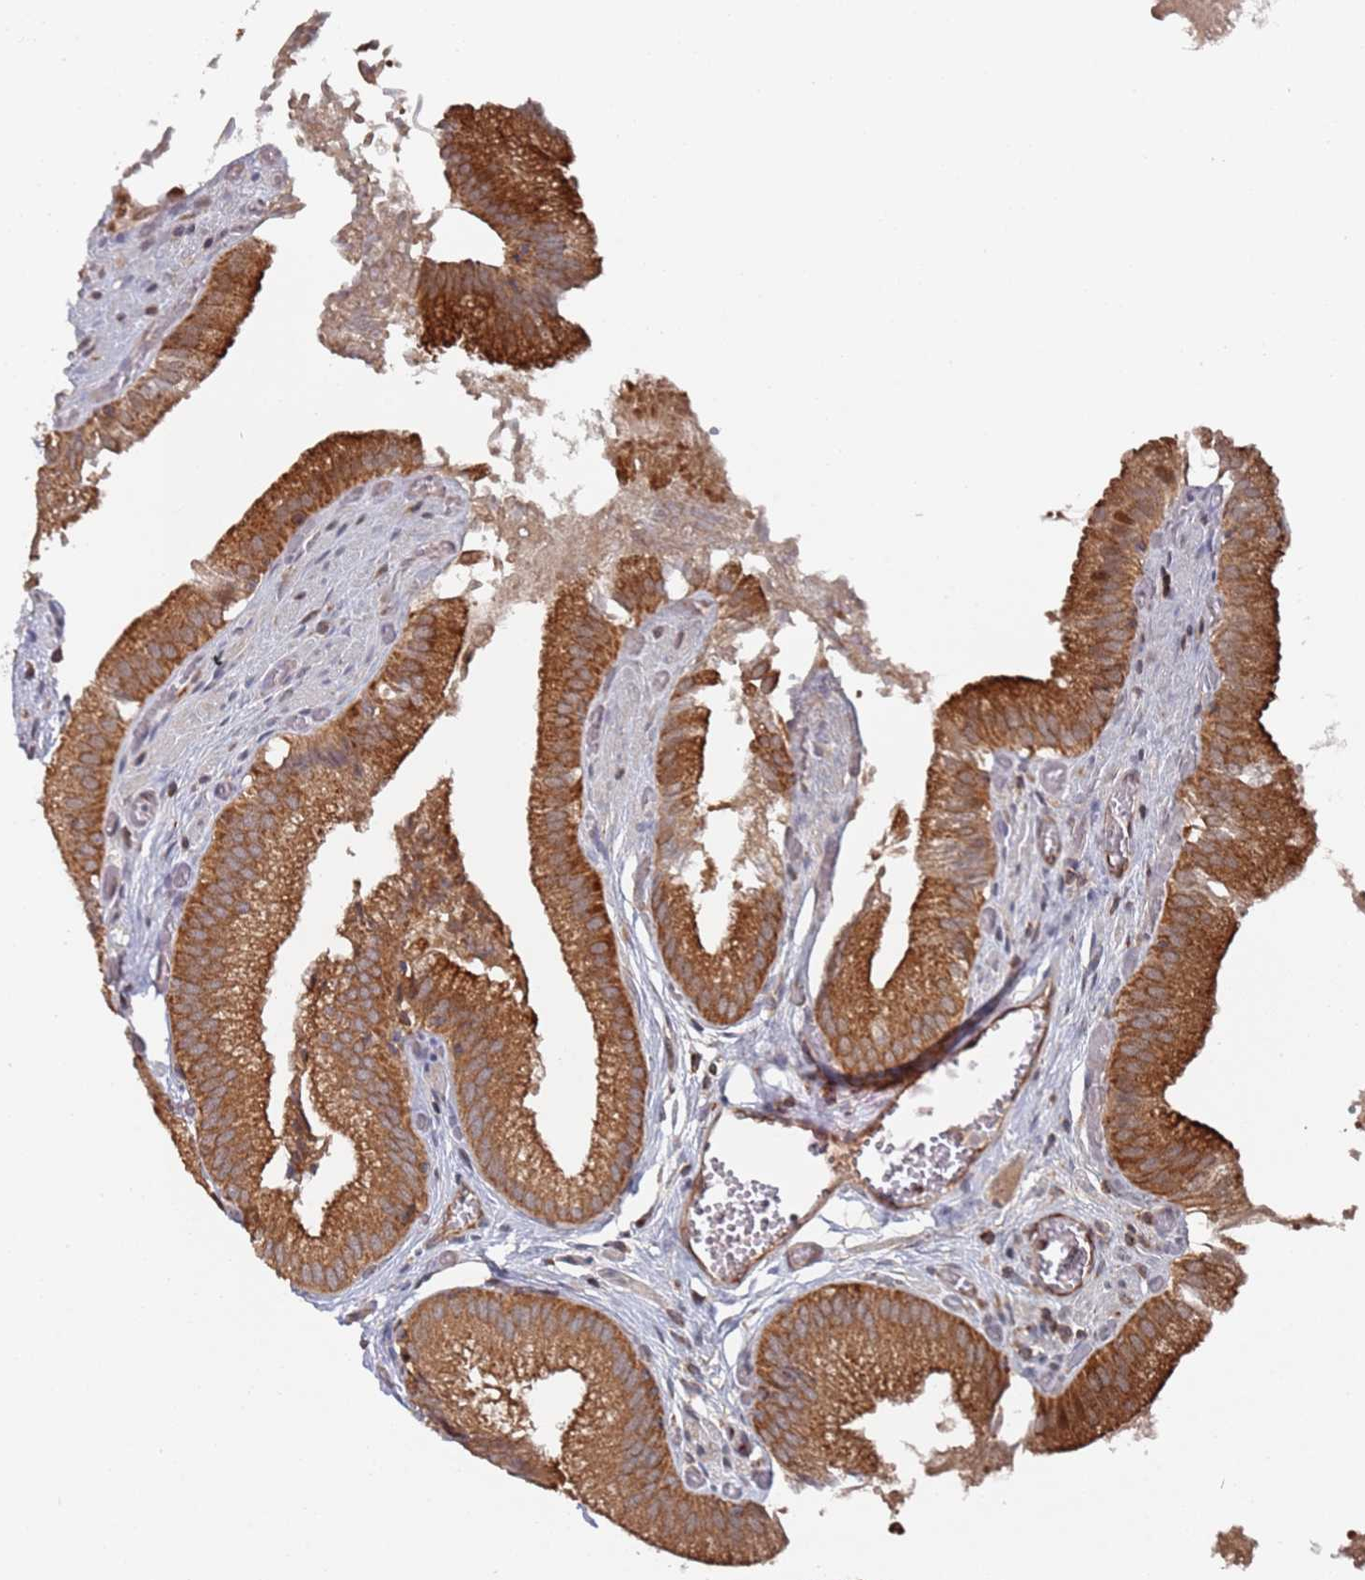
{"staining": {"intensity": "strong", "quantity": ">75%", "location": "cytoplasmic/membranous"}, "tissue": "gallbladder", "cell_type": "Glandular cells", "image_type": "normal", "snomed": [{"axis": "morphology", "description": "Normal tissue, NOS"}, {"axis": "topography", "description": "Gallbladder"}, {"axis": "topography", "description": "Peripheral nerve tissue"}], "caption": "The photomicrograph reveals staining of normal gallbladder, revealing strong cytoplasmic/membranous protein positivity (brown color) within glandular cells.", "gene": "DDX60", "patient": {"sex": "male", "age": 17}}